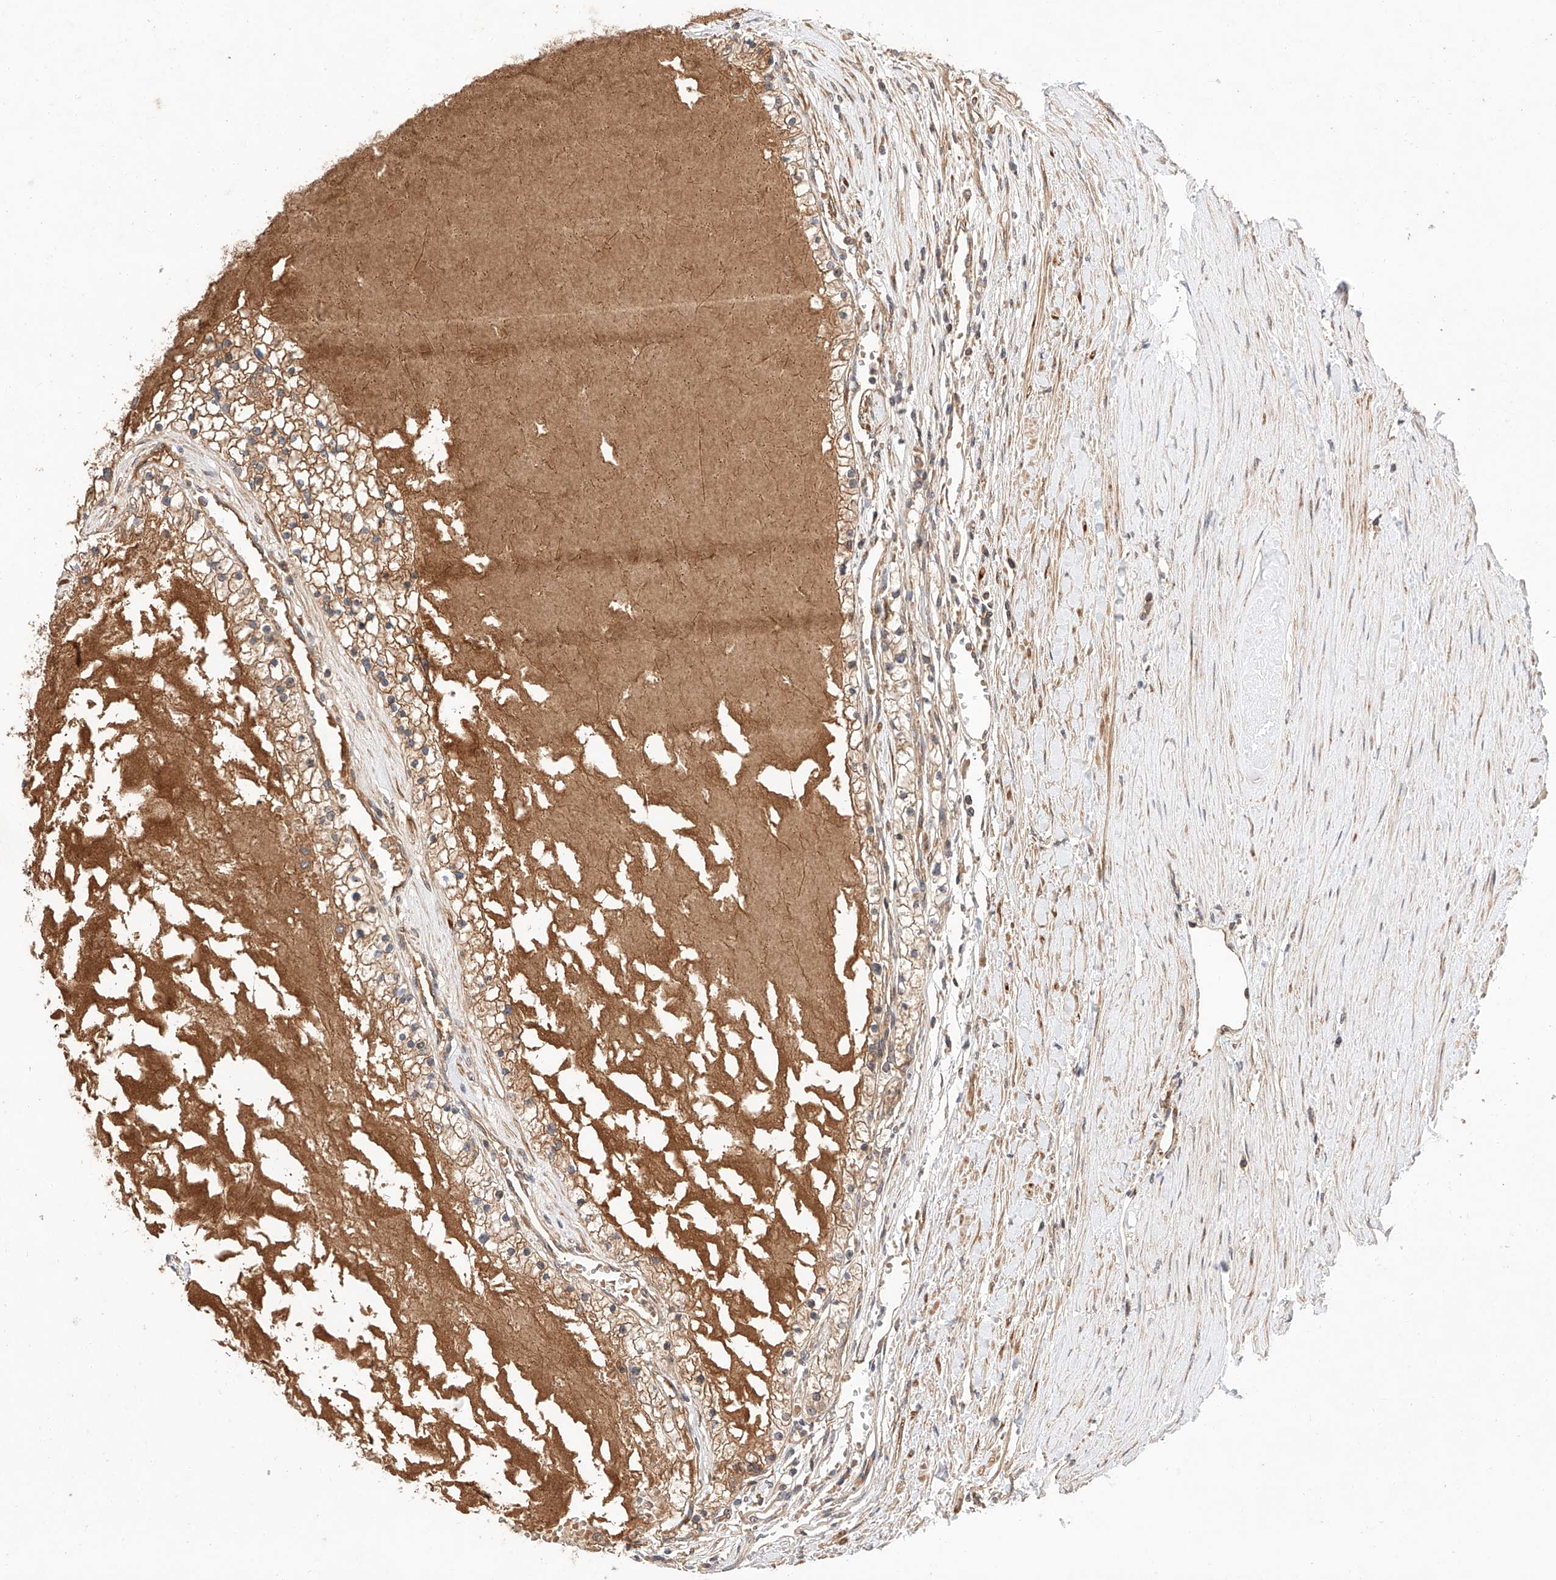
{"staining": {"intensity": "weak", "quantity": "25%-75%", "location": "cytoplasmic/membranous"}, "tissue": "renal cancer", "cell_type": "Tumor cells", "image_type": "cancer", "snomed": [{"axis": "morphology", "description": "Normal tissue, NOS"}, {"axis": "morphology", "description": "Adenocarcinoma, NOS"}, {"axis": "topography", "description": "Kidney"}], "caption": "Protein expression analysis of adenocarcinoma (renal) demonstrates weak cytoplasmic/membranous positivity in about 25%-75% of tumor cells. Using DAB (3,3'-diaminobenzidine) (brown) and hematoxylin (blue) stains, captured at high magnification using brightfield microscopy.", "gene": "RAB23", "patient": {"sex": "male", "age": 68}}